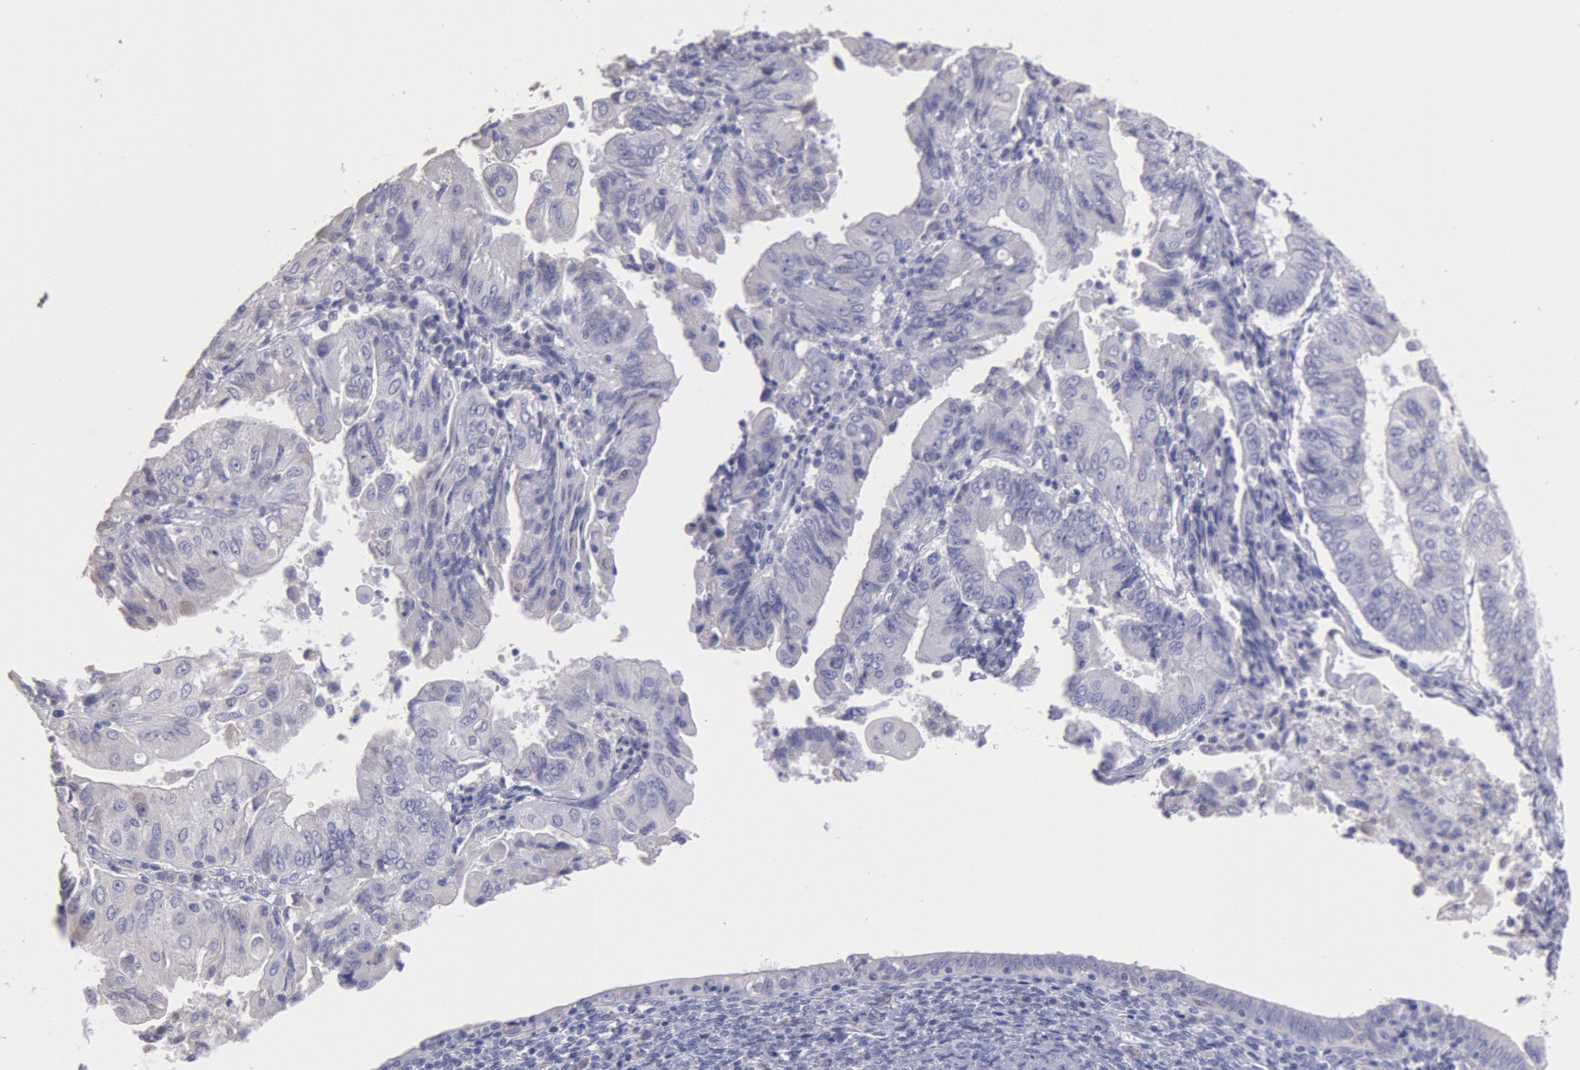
{"staining": {"intensity": "negative", "quantity": "none", "location": "none"}, "tissue": "endometrial cancer", "cell_type": "Tumor cells", "image_type": "cancer", "snomed": [{"axis": "morphology", "description": "Adenocarcinoma, NOS"}, {"axis": "topography", "description": "Endometrium"}], "caption": "Immunohistochemical staining of adenocarcinoma (endometrial) reveals no significant positivity in tumor cells.", "gene": "MYH7", "patient": {"sex": "female", "age": 75}}